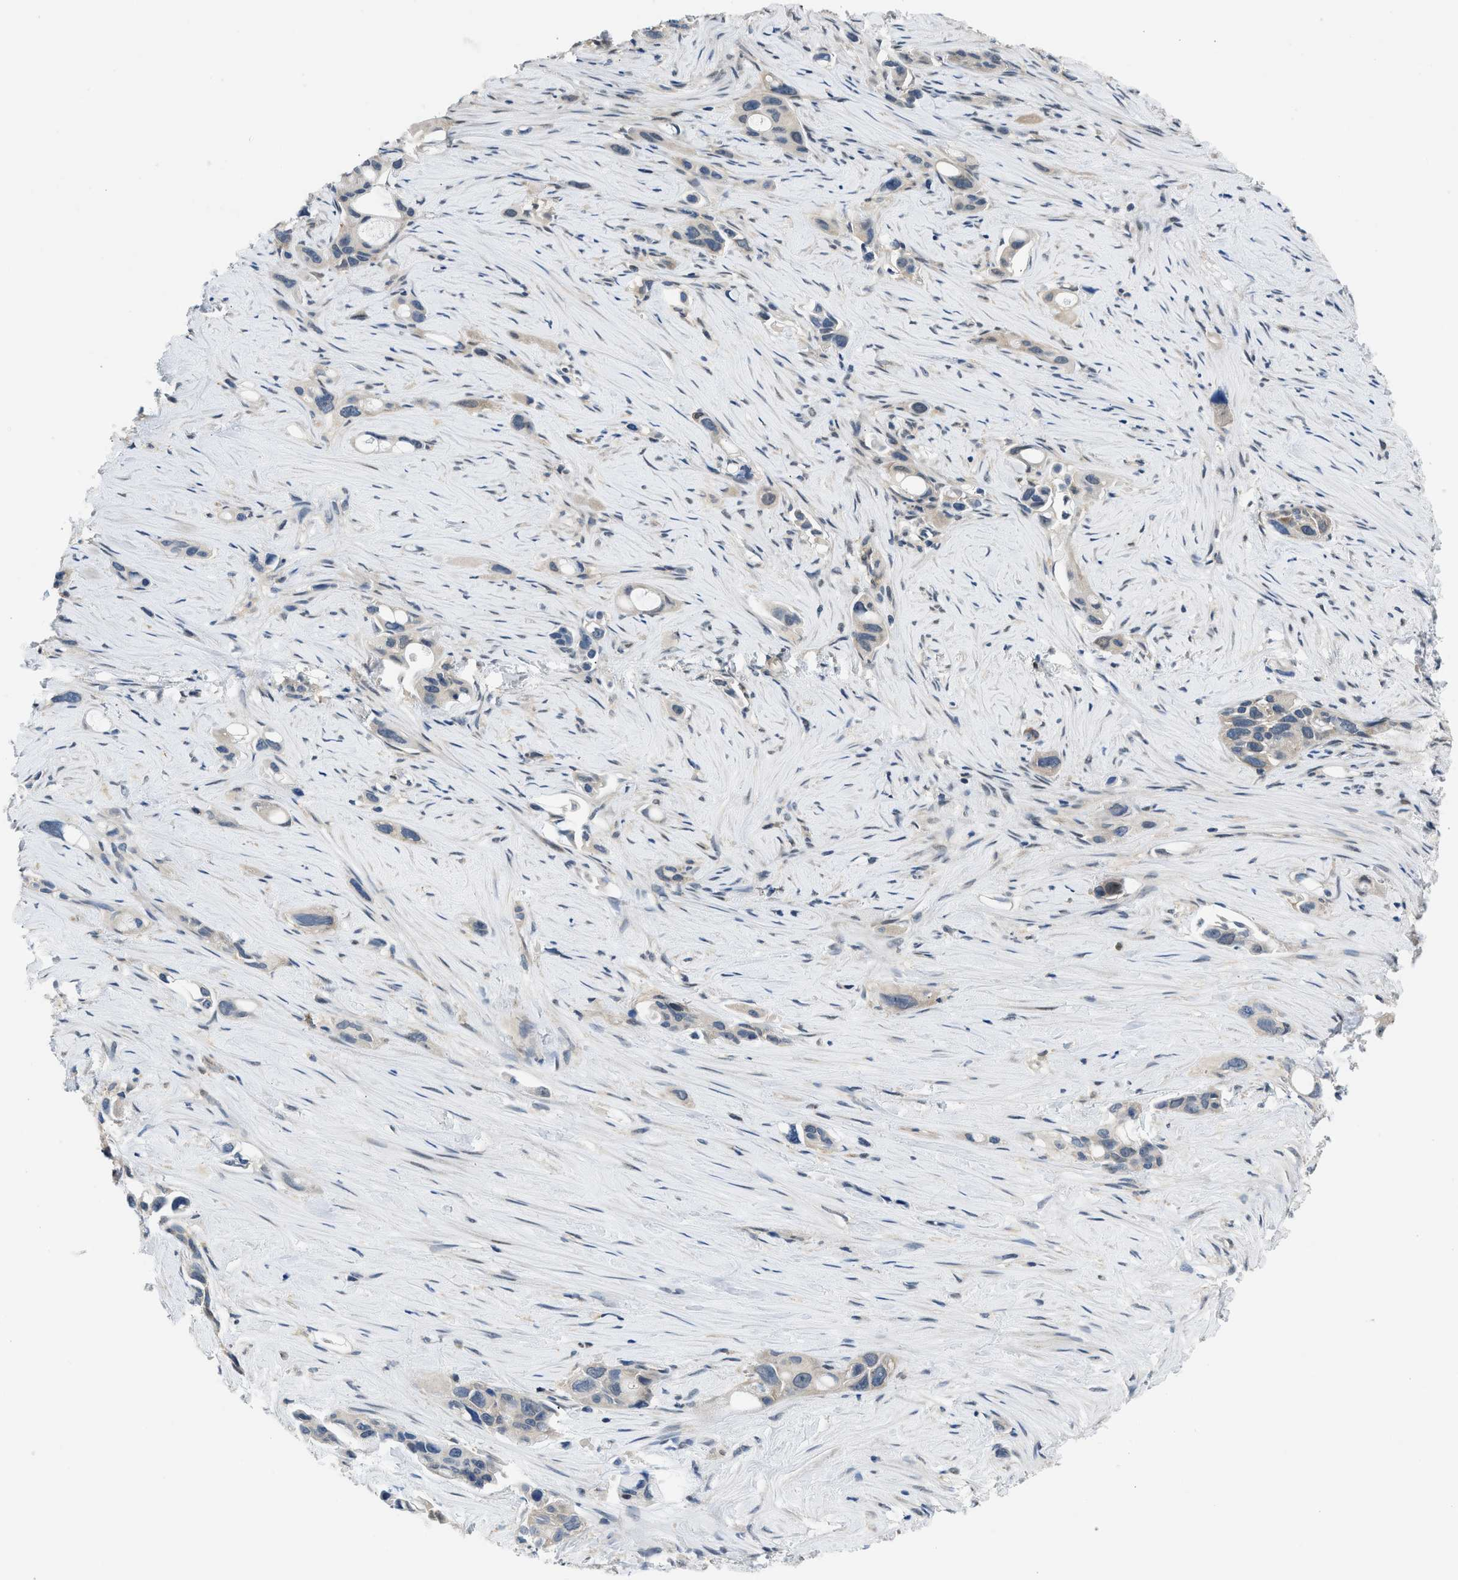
{"staining": {"intensity": "moderate", "quantity": "<25%", "location": "nuclear"}, "tissue": "pancreatic cancer", "cell_type": "Tumor cells", "image_type": "cancer", "snomed": [{"axis": "morphology", "description": "Adenocarcinoma, NOS"}, {"axis": "topography", "description": "Pancreas"}], "caption": "Tumor cells demonstrate low levels of moderate nuclear staining in about <25% of cells in adenocarcinoma (pancreatic).", "gene": "OLIG3", "patient": {"sex": "male", "age": 53}}